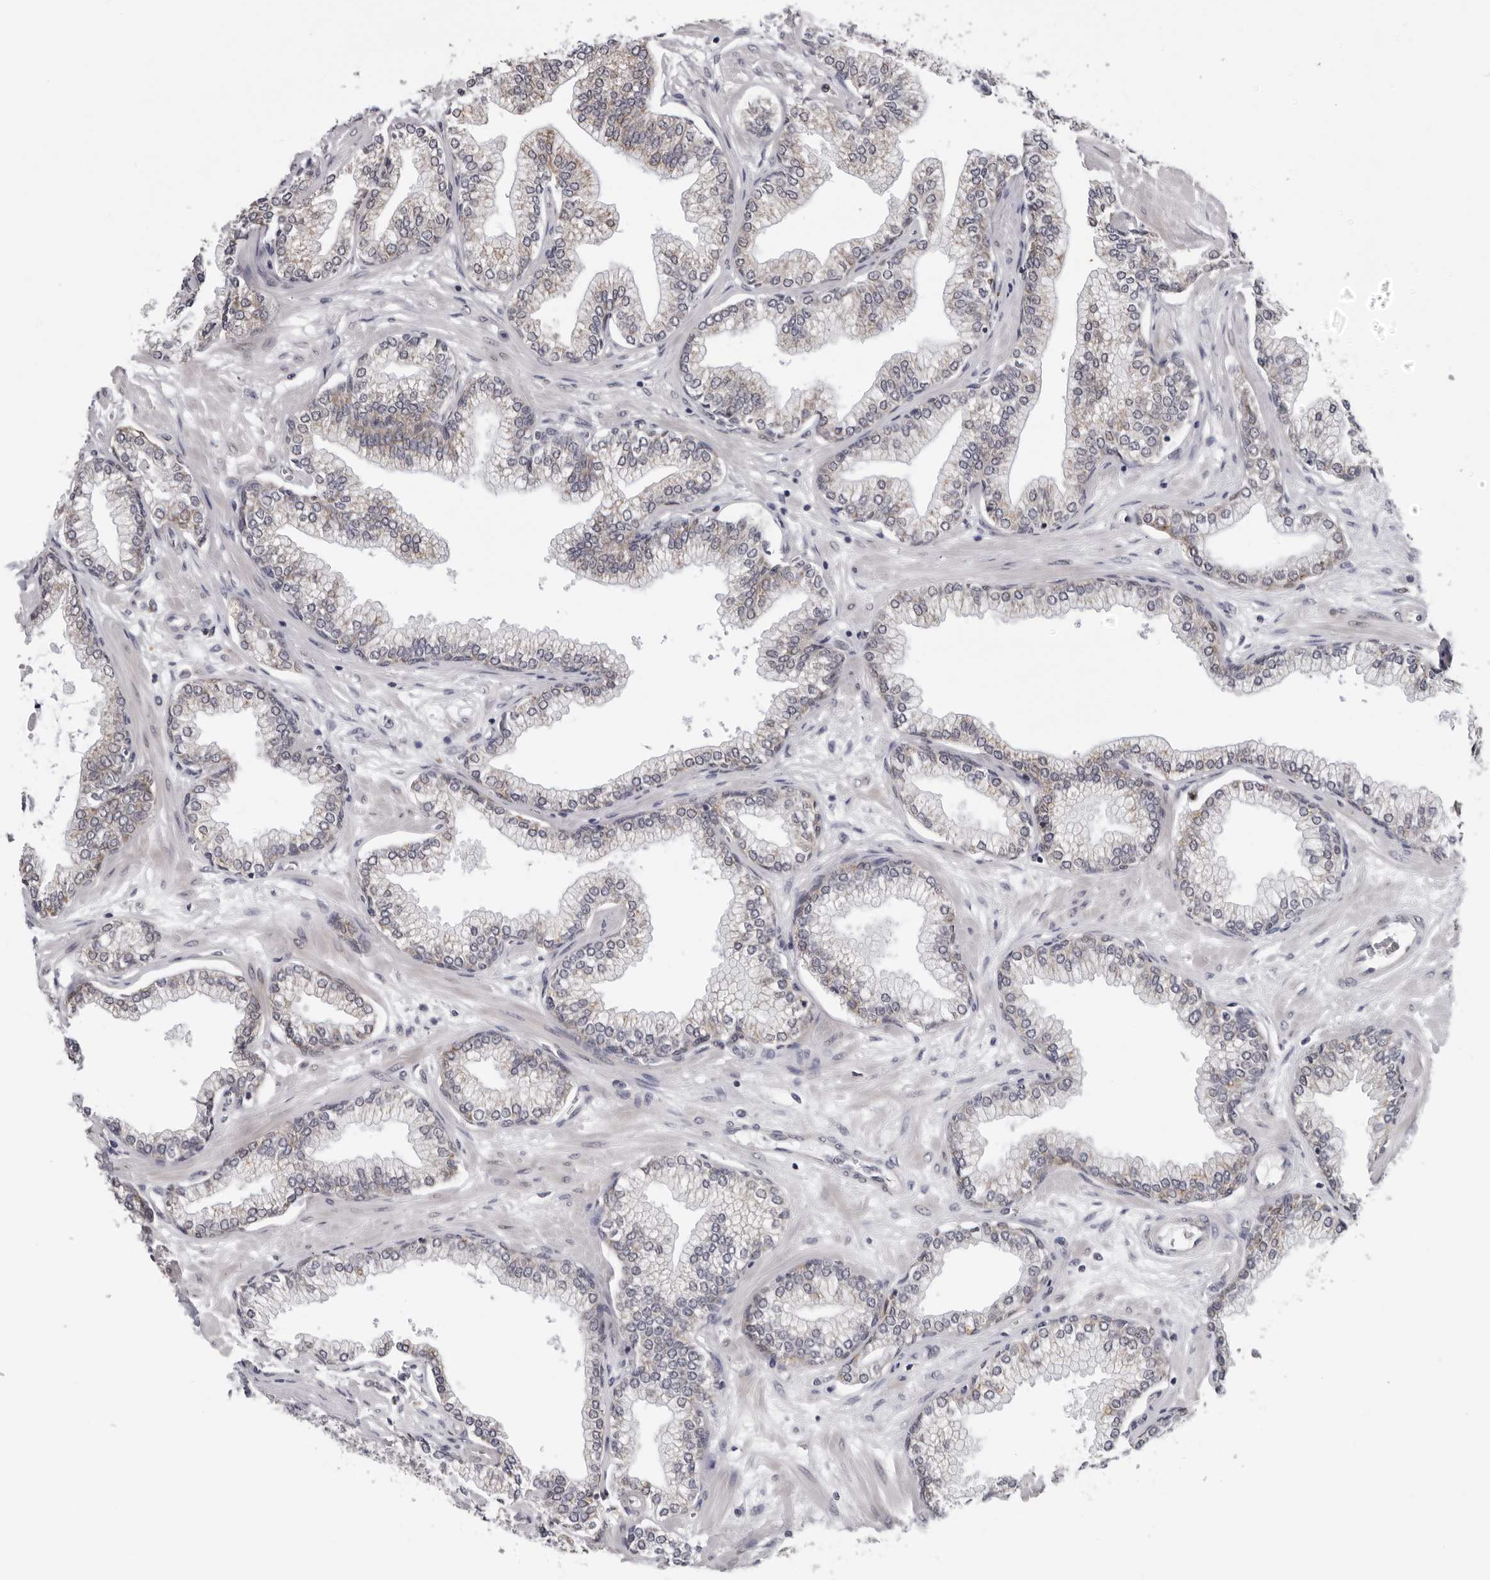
{"staining": {"intensity": "weak", "quantity": "25%-75%", "location": "cytoplasmic/membranous"}, "tissue": "prostate", "cell_type": "Glandular cells", "image_type": "normal", "snomed": [{"axis": "morphology", "description": "Normal tissue, NOS"}, {"axis": "morphology", "description": "Urothelial carcinoma, Low grade"}, {"axis": "topography", "description": "Urinary bladder"}, {"axis": "topography", "description": "Prostate"}], "caption": "Immunohistochemical staining of unremarkable prostate shows weak cytoplasmic/membranous protein positivity in approximately 25%-75% of glandular cells.", "gene": "CPT2", "patient": {"sex": "male", "age": 60}}